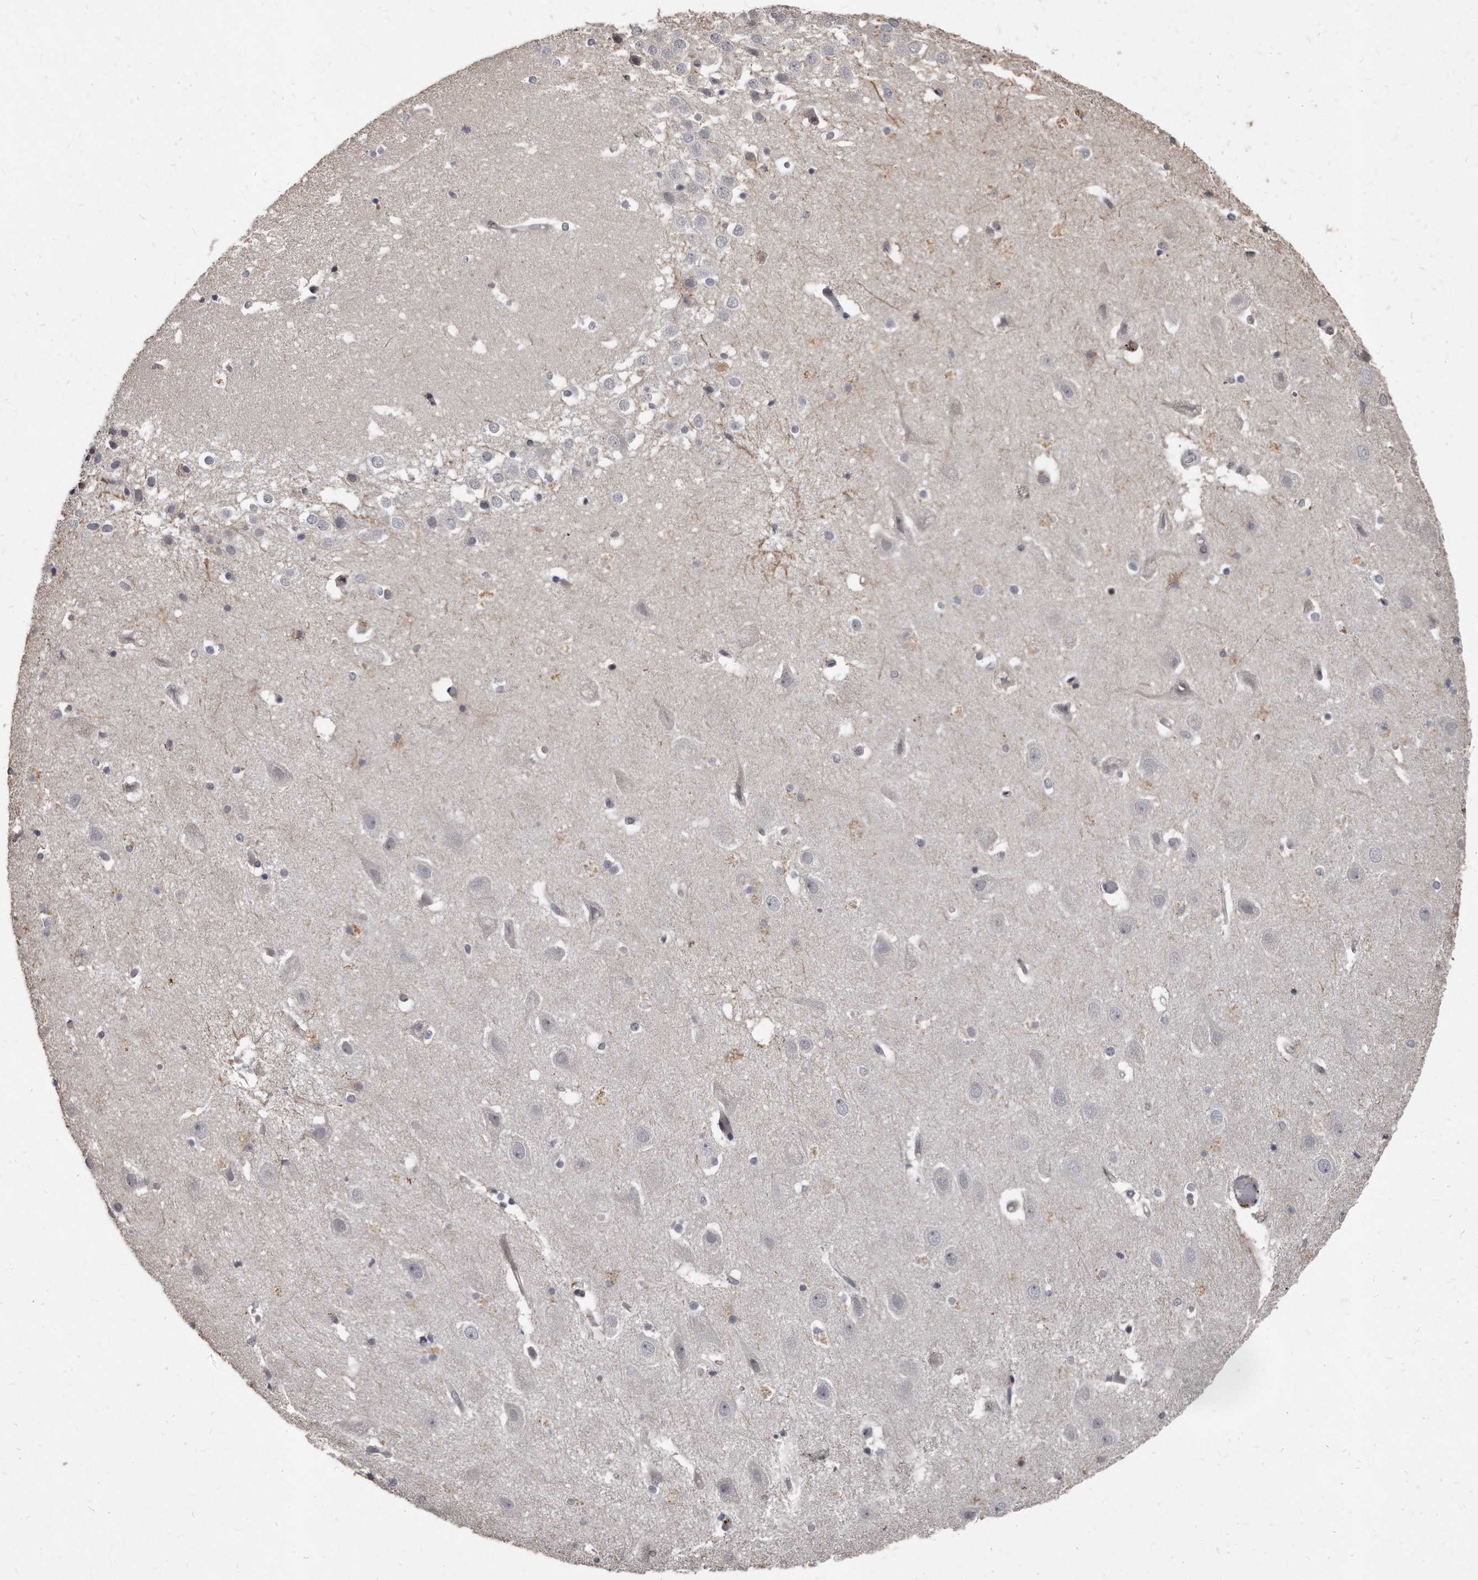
{"staining": {"intensity": "negative", "quantity": "none", "location": "none"}, "tissue": "hippocampus", "cell_type": "Glial cells", "image_type": "normal", "snomed": [{"axis": "morphology", "description": "Normal tissue, NOS"}, {"axis": "topography", "description": "Hippocampus"}], "caption": "This is a photomicrograph of immunohistochemistry (IHC) staining of normal hippocampus, which shows no positivity in glial cells.", "gene": "GCH1", "patient": {"sex": "female", "age": 52}}